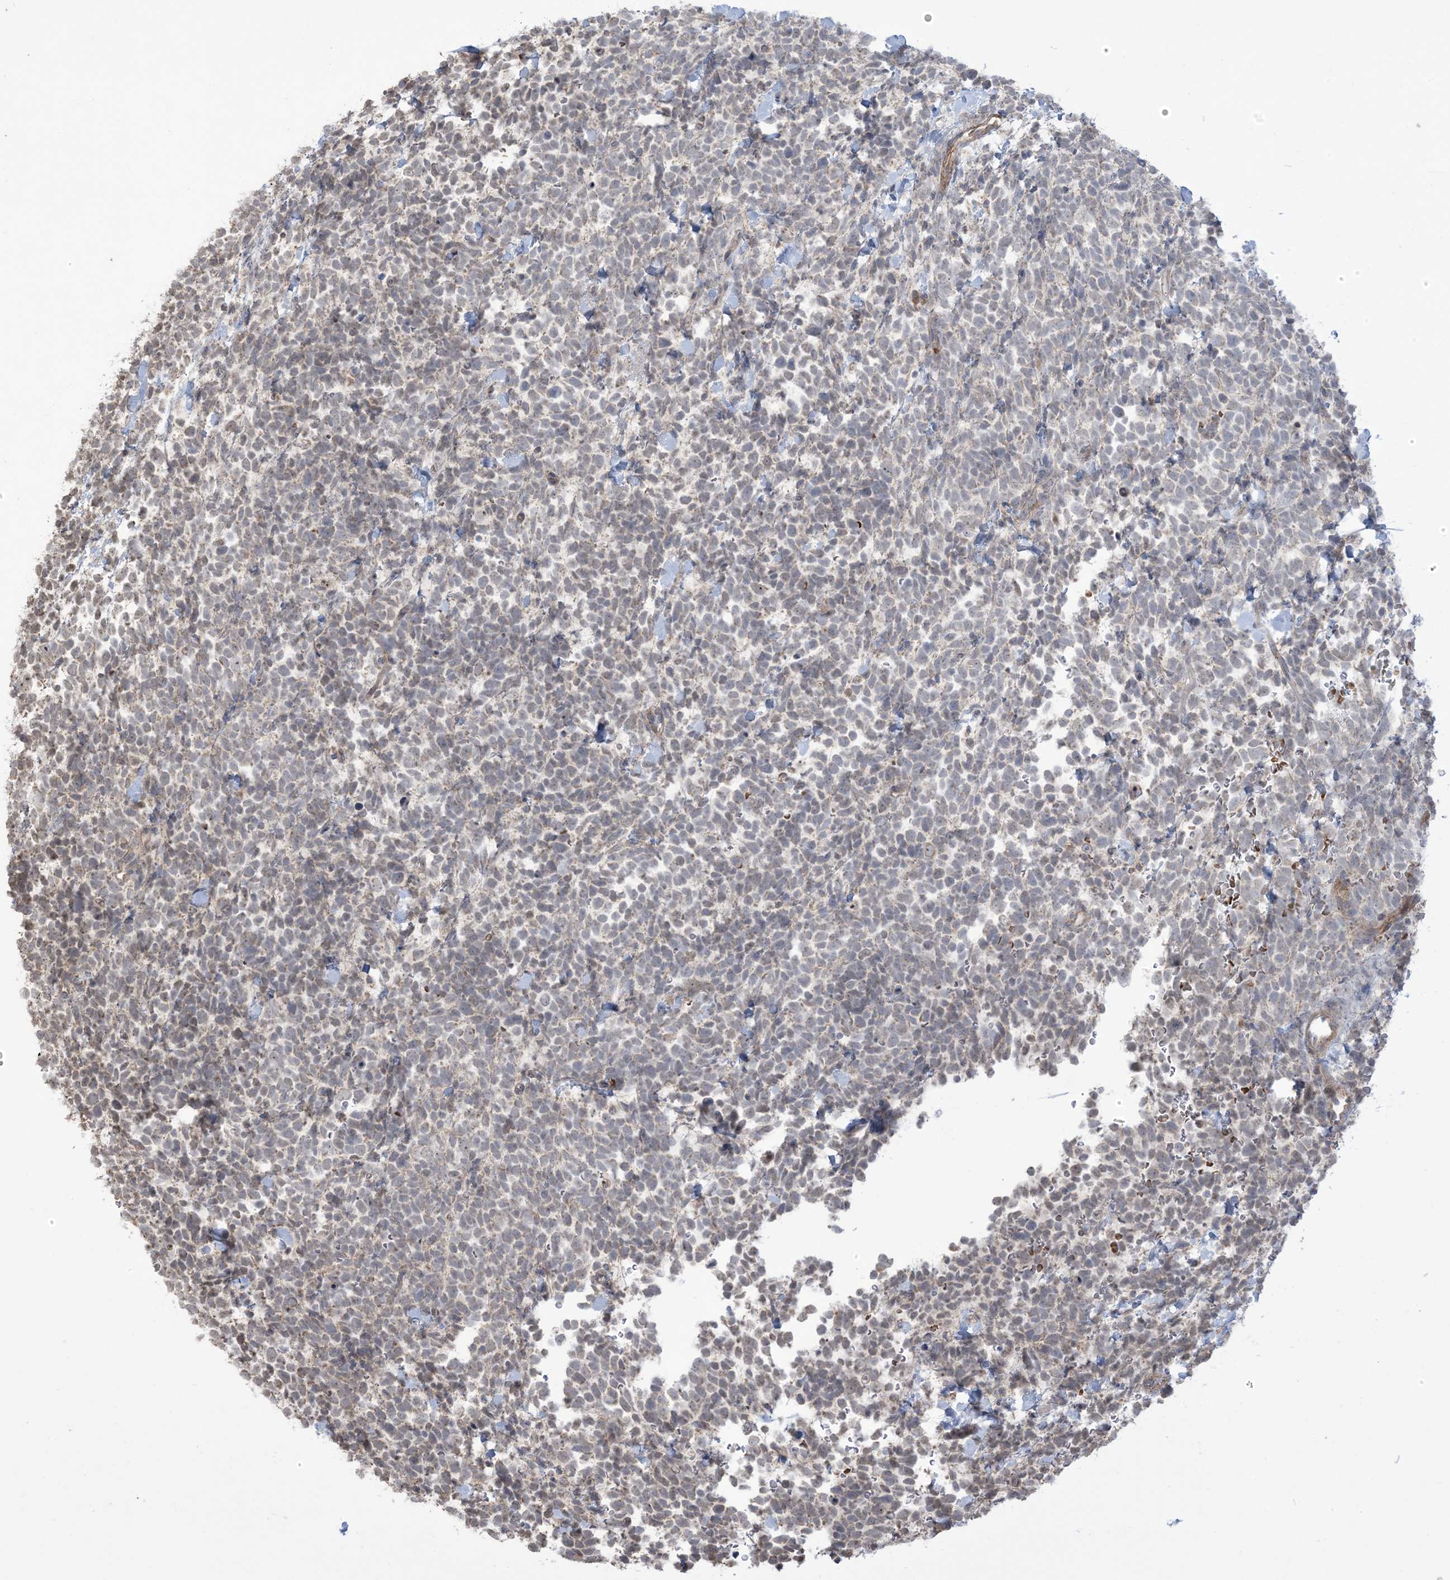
{"staining": {"intensity": "negative", "quantity": "none", "location": "none"}, "tissue": "urothelial cancer", "cell_type": "Tumor cells", "image_type": "cancer", "snomed": [{"axis": "morphology", "description": "Urothelial carcinoma, High grade"}, {"axis": "topography", "description": "Urinary bladder"}], "caption": "A histopathology image of urothelial cancer stained for a protein demonstrates no brown staining in tumor cells. (DAB (3,3'-diaminobenzidine) immunohistochemistry (IHC) with hematoxylin counter stain).", "gene": "KLHL18", "patient": {"sex": "female", "age": 82}}